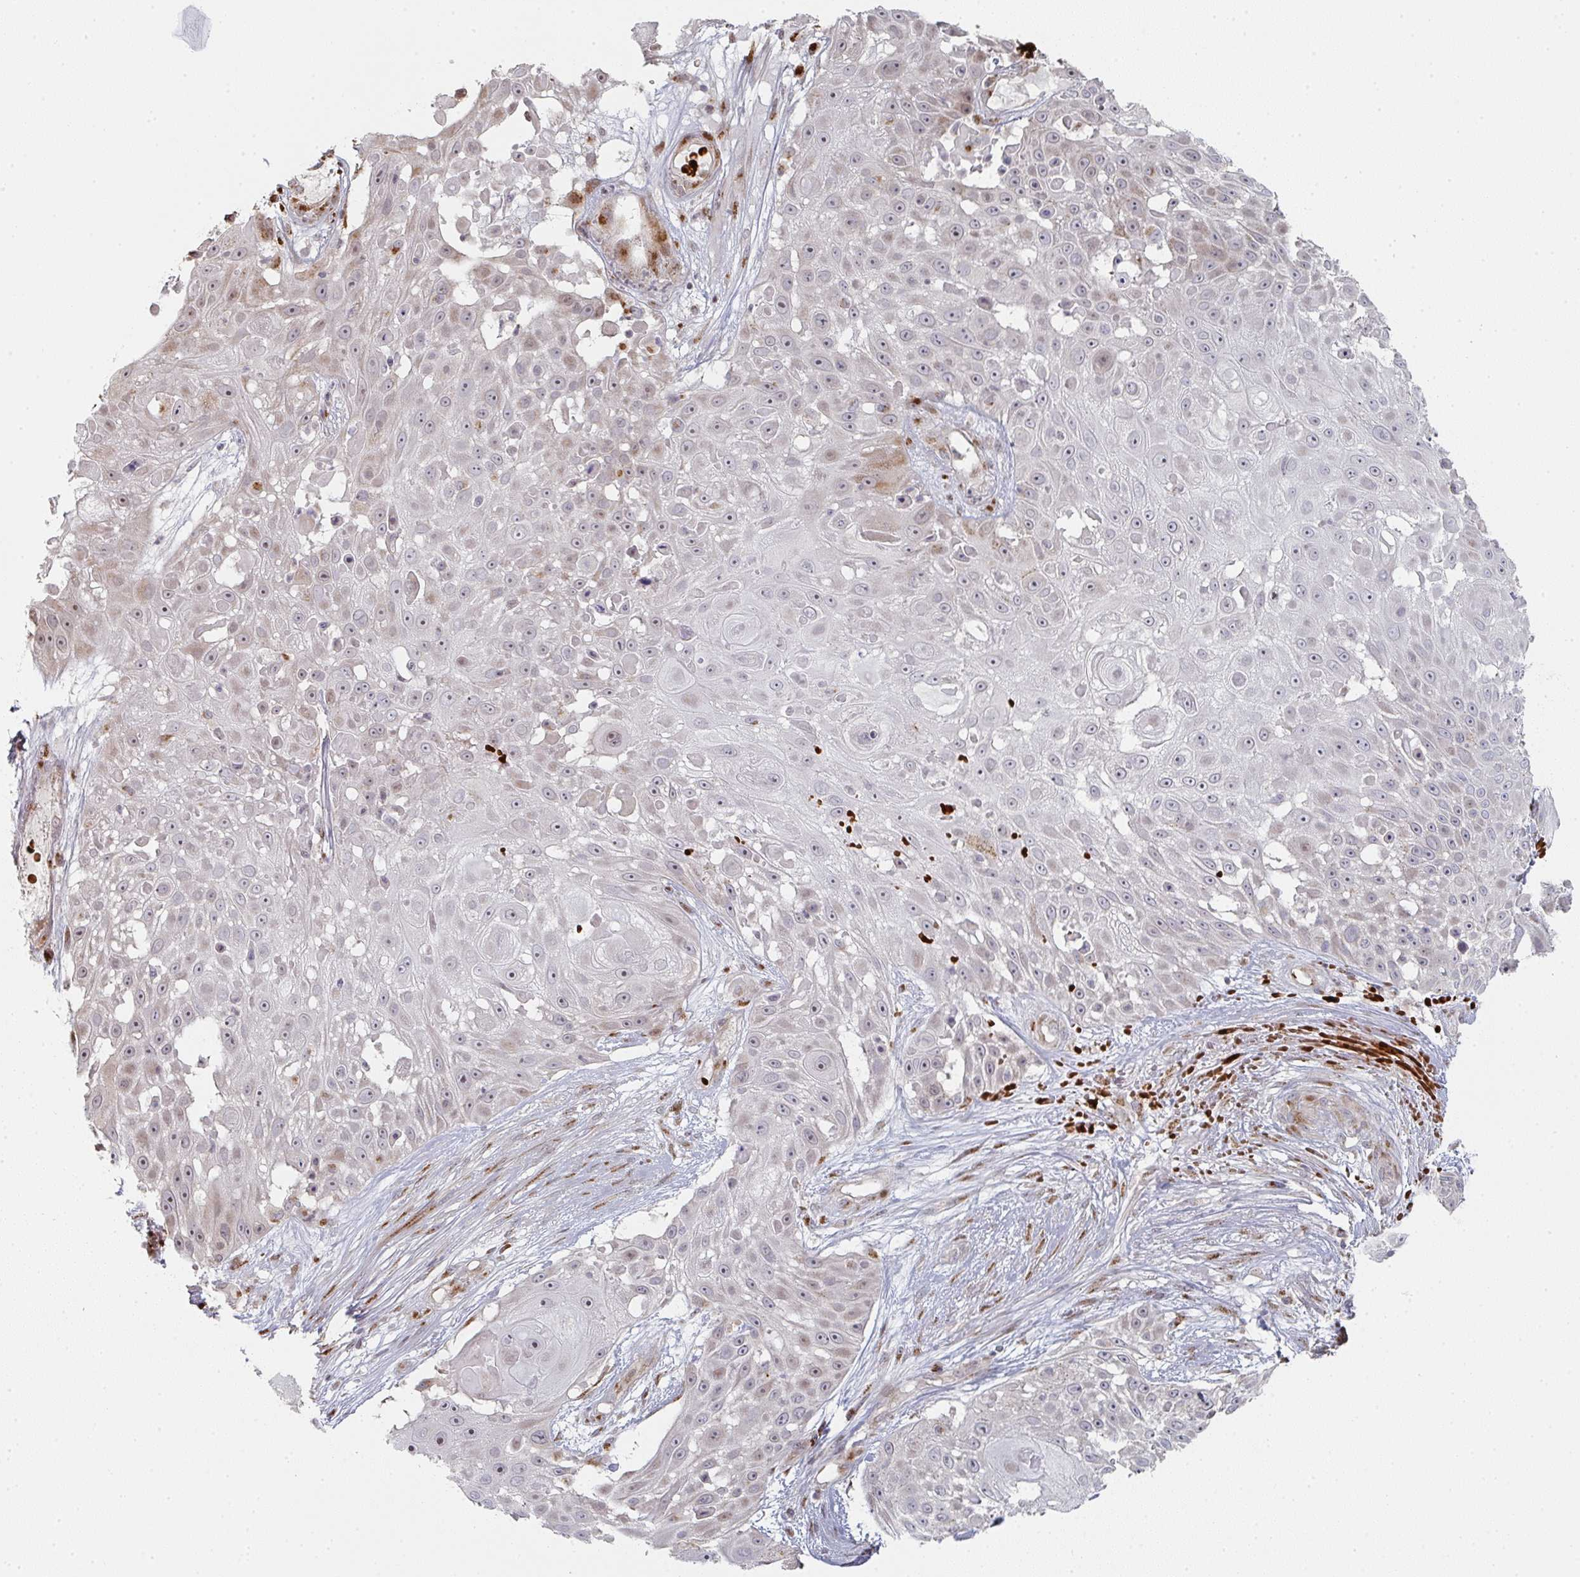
{"staining": {"intensity": "moderate", "quantity": "25%-75%", "location": "cytoplasmic/membranous,nuclear"}, "tissue": "skin cancer", "cell_type": "Tumor cells", "image_type": "cancer", "snomed": [{"axis": "morphology", "description": "Squamous cell carcinoma, NOS"}, {"axis": "topography", "description": "Skin"}], "caption": "Immunohistochemistry micrograph of neoplastic tissue: skin cancer stained using immunohistochemistry (IHC) demonstrates medium levels of moderate protein expression localized specifically in the cytoplasmic/membranous and nuclear of tumor cells, appearing as a cytoplasmic/membranous and nuclear brown color.", "gene": "ZNF526", "patient": {"sex": "female", "age": 86}}